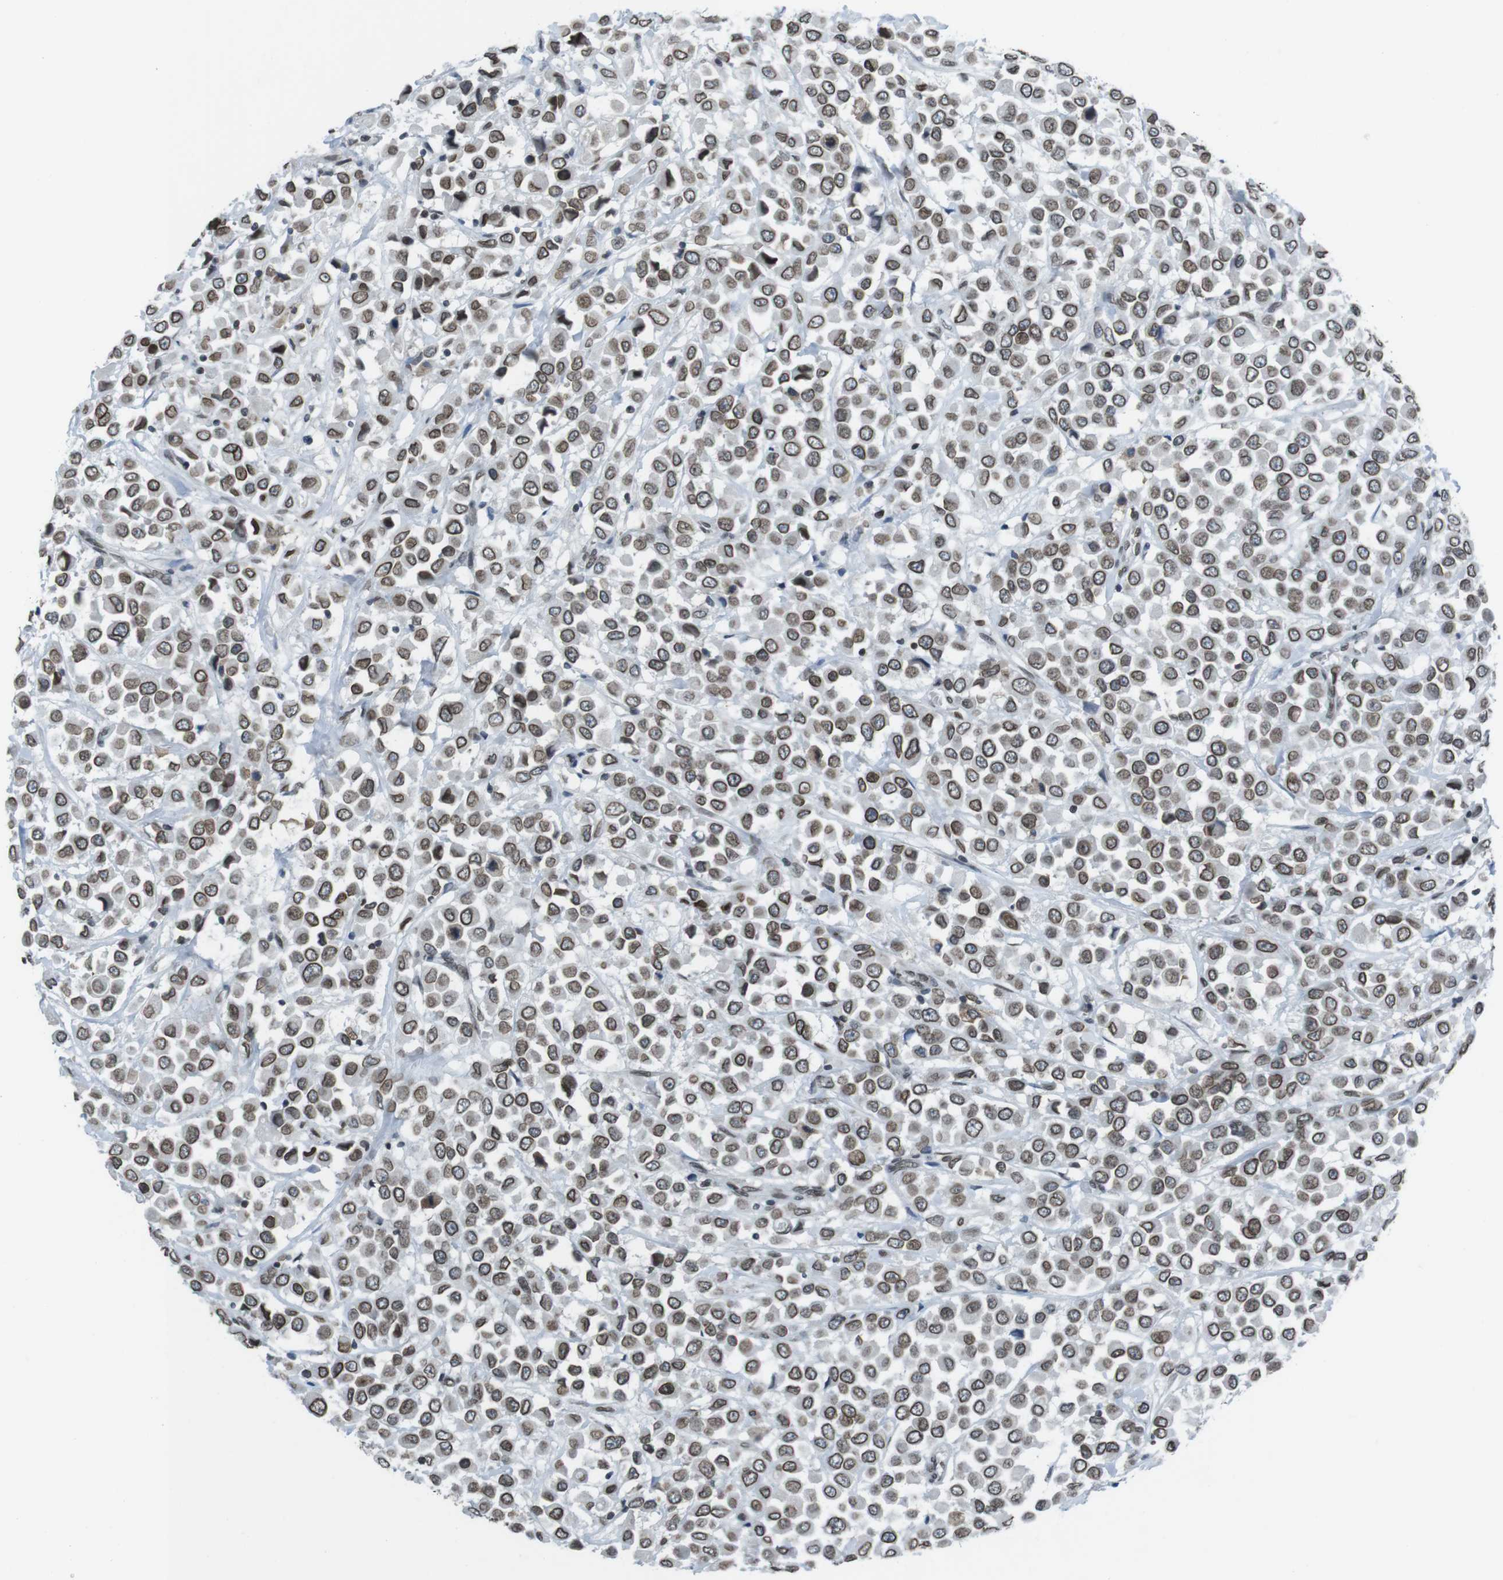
{"staining": {"intensity": "strong", "quantity": ">75%", "location": "cytoplasmic/membranous,nuclear"}, "tissue": "breast cancer", "cell_type": "Tumor cells", "image_type": "cancer", "snomed": [{"axis": "morphology", "description": "Duct carcinoma"}, {"axis": "topography", "description": "Breast"}], "caption": "A micrograph of human breast cancer stained for a protein displays strong cytoplasmic/membranous and nuclear brown staining in tumor cells.", "gene": "MAD1L1", "patient": {"sex": "female", "age": 61}}